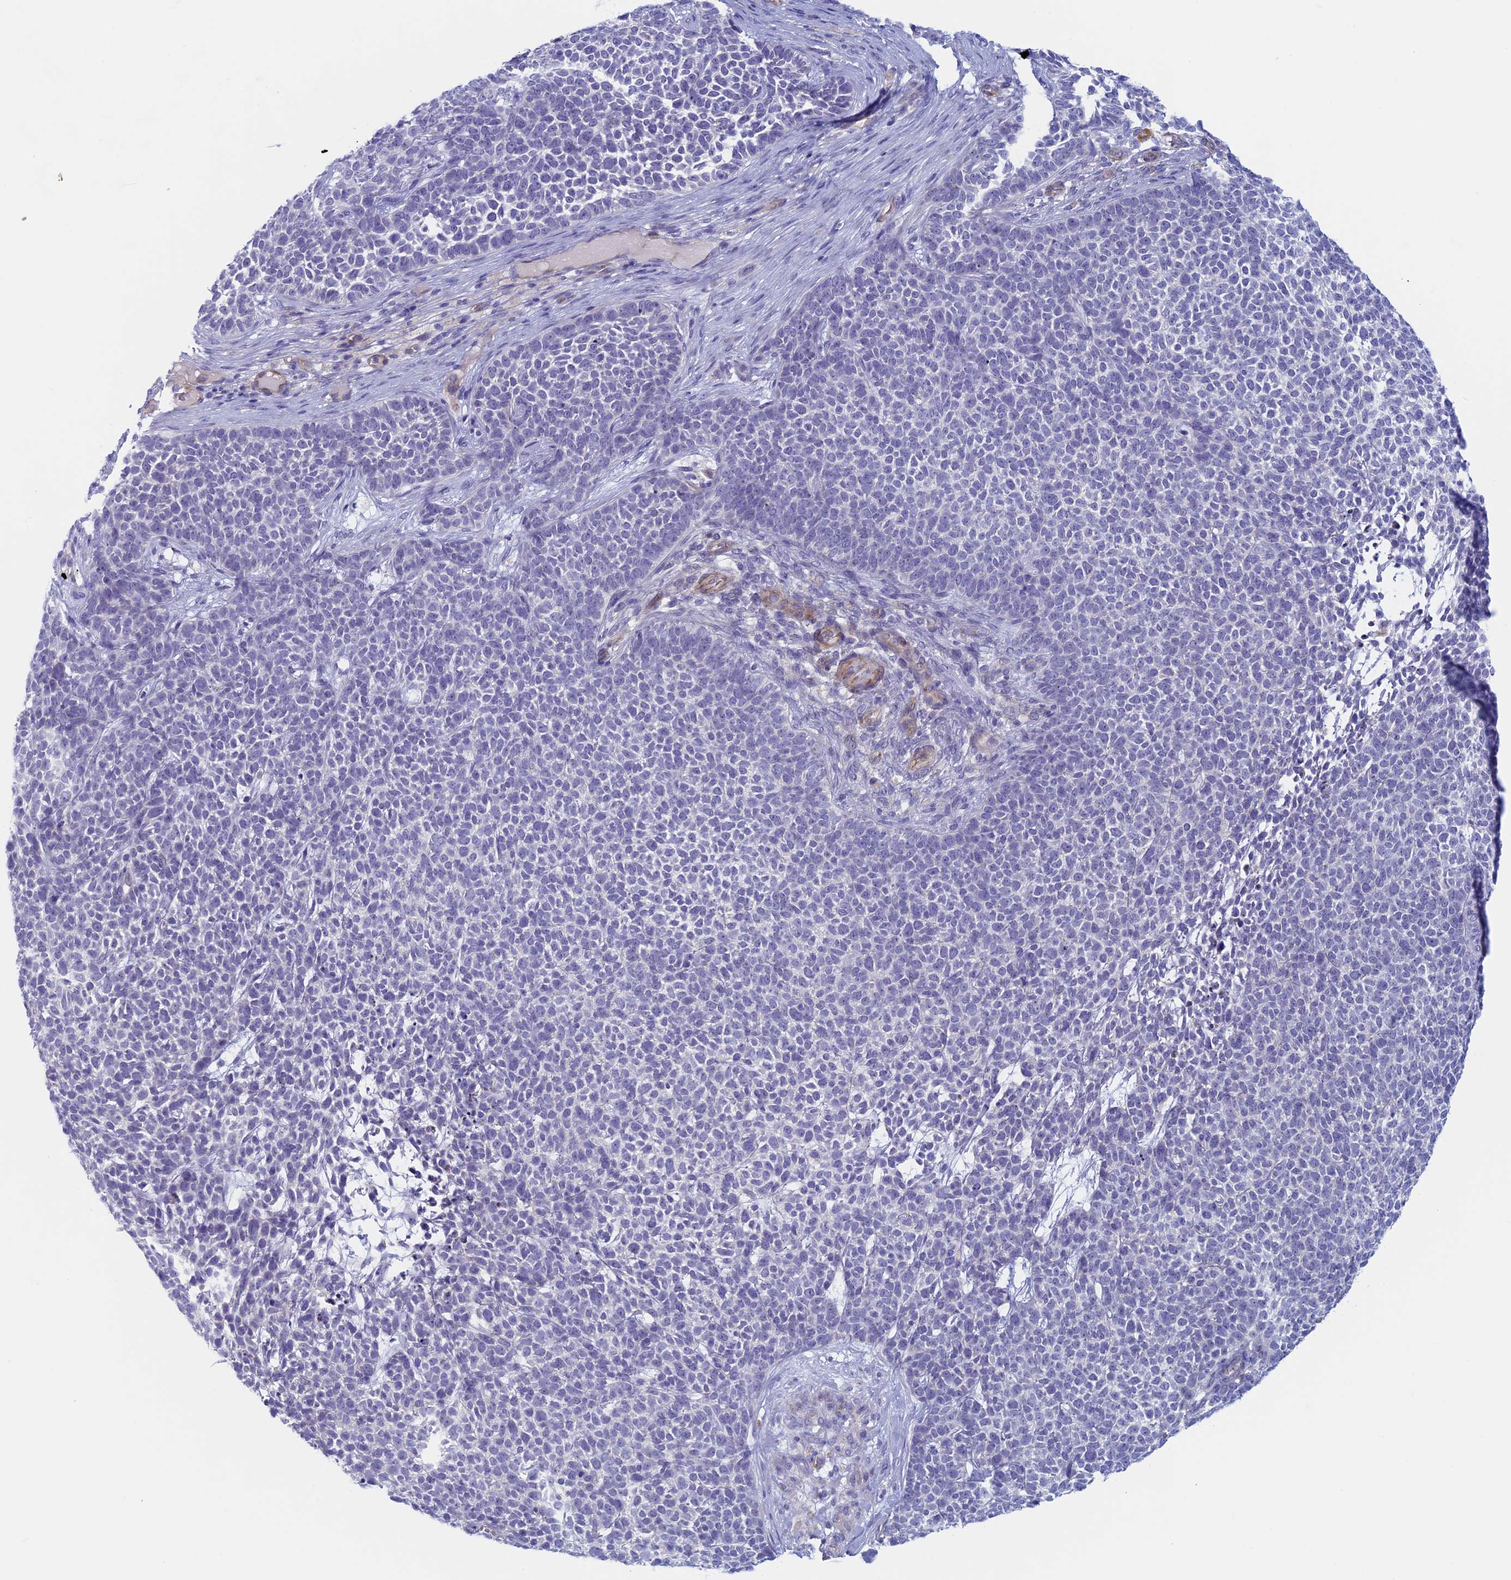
{"staining": {"intensity": "negative", "quantity": "none", "location": "none"}, "tissue": "skin cancer", "cell_type": "Tumor cells", "image_type": "cancer", "snomed": [{"axis": "morphology", "description": "Basal cell carcinoma"}, {"axis": "topography", "description": "Skin"}], "caption": "Basal cell carcinoma (skin) was stained to show a protein in brown. There is no significant positivity in tumor cells.", "gene": "MAGEB6", "patient": {"sex": "female", "age": 84}}